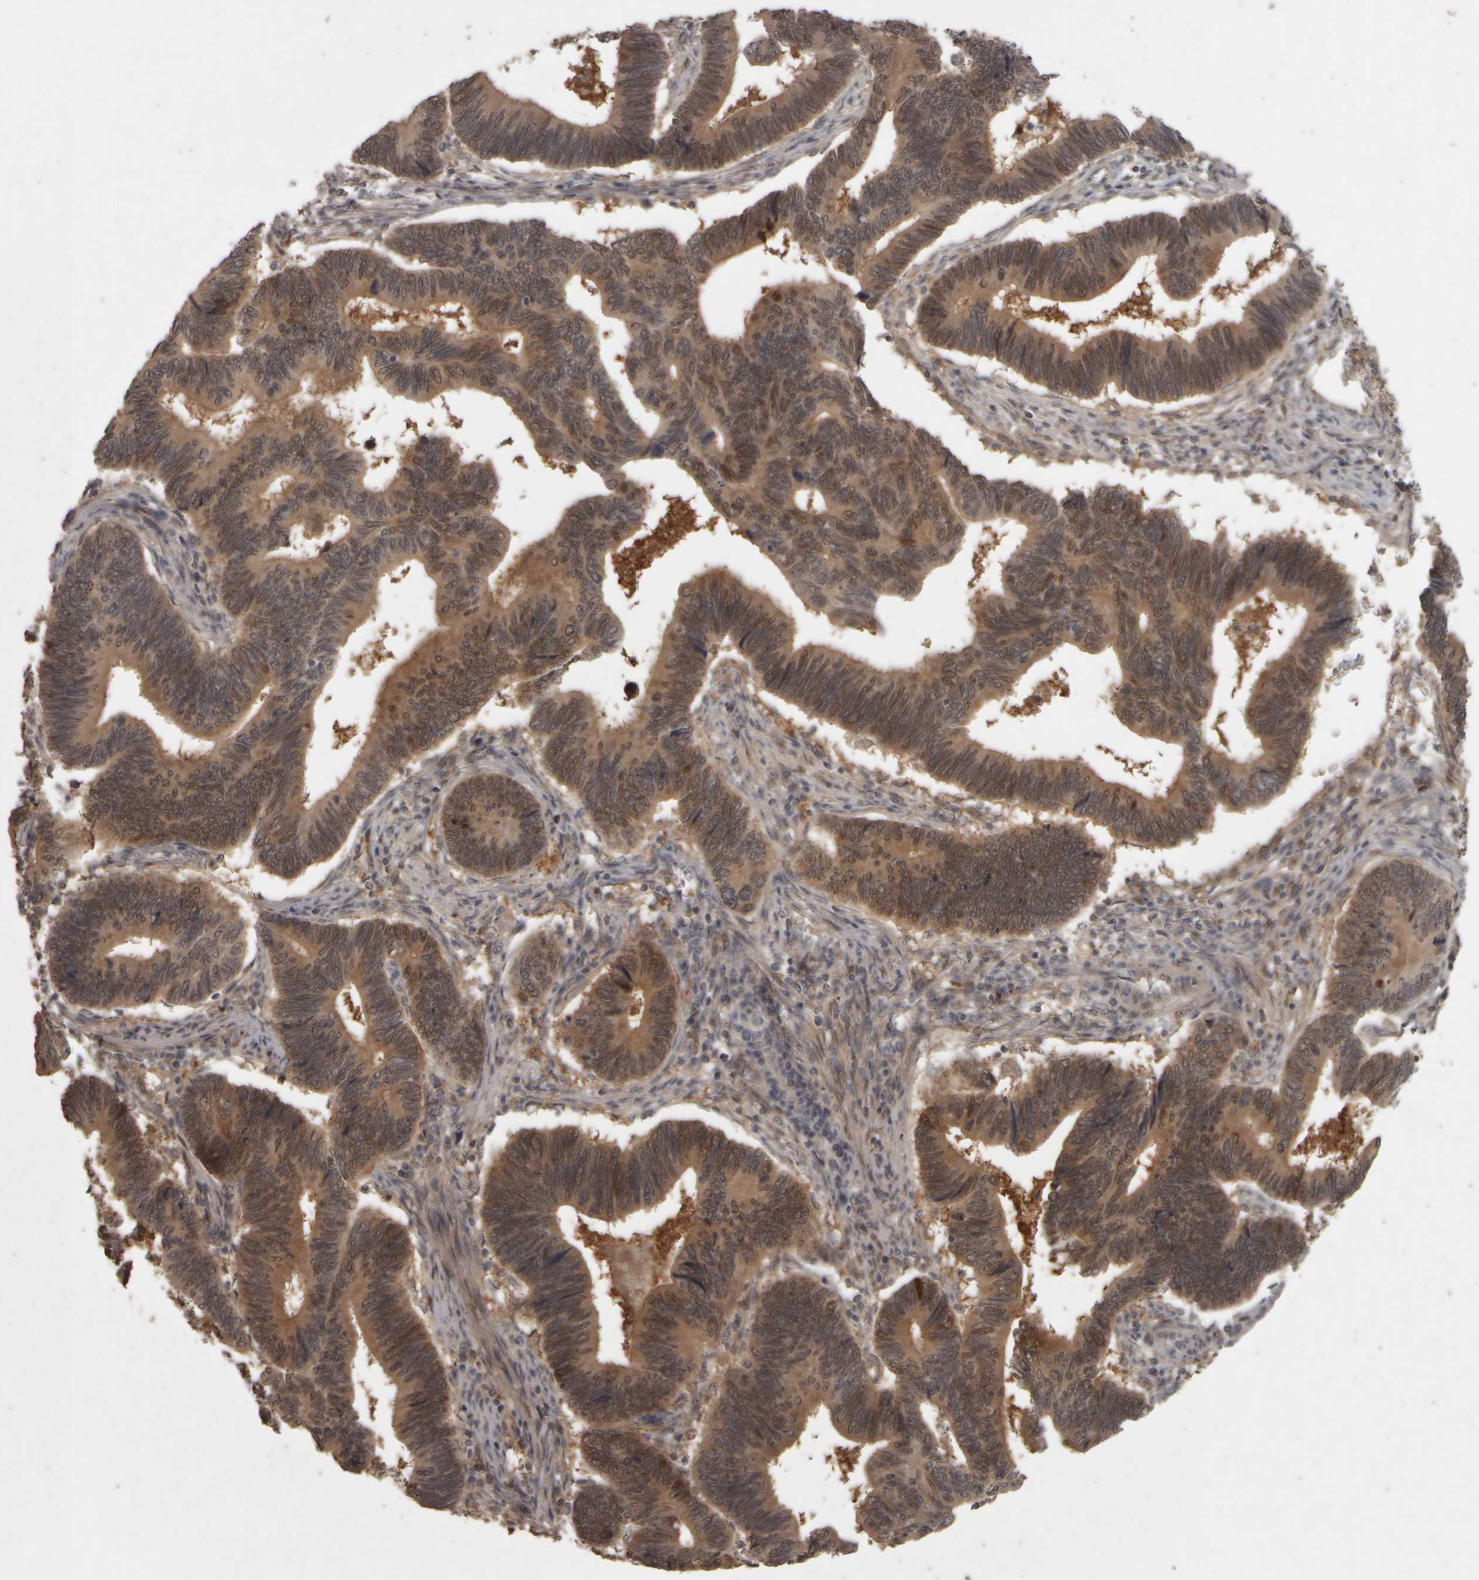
{"staining": {"intensity": "moderate", "quantity": ">75%", "location": "cytoplasmic/membranous,nuclear"}, "tissue": "pancreatic cancer", "cell_type": "Tumor cells", "image_type": "cancer", "snomed": [{"axis": "morphology", "description": "Adenocarcinoma, NOS"}, {"axis": "topography", "description": "Pancreas"}], "caption": "This histopathology image reveals adenocarcinoma (pancreatic) stained with IHC to label a protein in brown. The cytoplasmic/membranous and nuclear of tumor cells show moderate positivity for the protein. Nuclei are counter-stained blue.", "gene": "ACO1", "patient": {"sex": "female", "age": 70}}